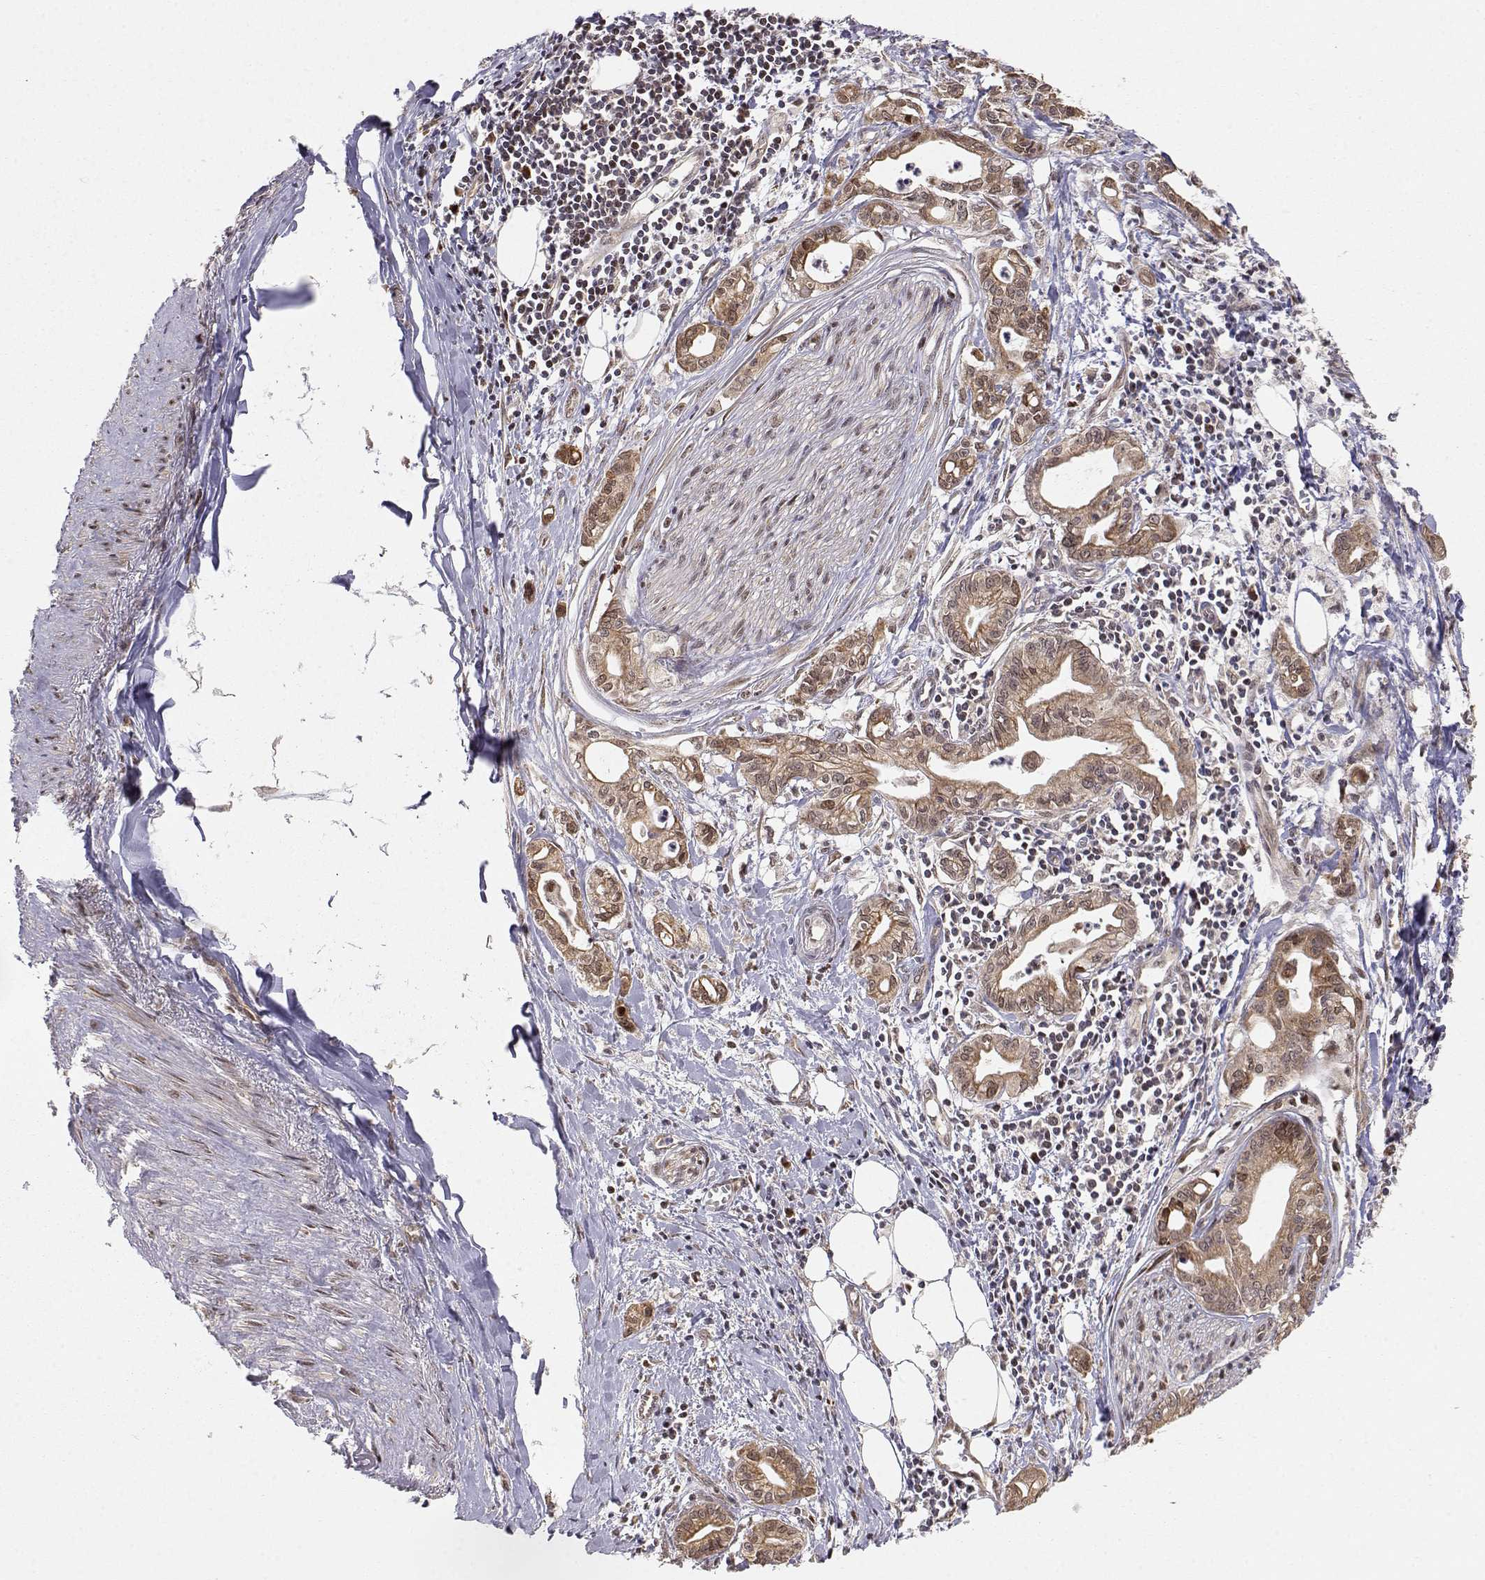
{"staining": {"intensity": "moderate", "quantity": ">75%", "location": "cytoplasmic/membranous"}, "tissue": "pancreatic cancer", "cell_type": "Tumor cells", "image_type": "cancer", "snomed": [{"axis": "morphology", "description": "Adenocarcinoma, NOS"}, {"axis": "topography", "description": "Pancreas"}], "caption": "Approximately >75% of tumor cells in pancreatic adenocarcinoma show moderate cytoplasmic/membranous protein positivity as visualized by brown immunohistochemical staining.", "gene": "BRCA1", "patient": {"sex": "male", "age": 71}}